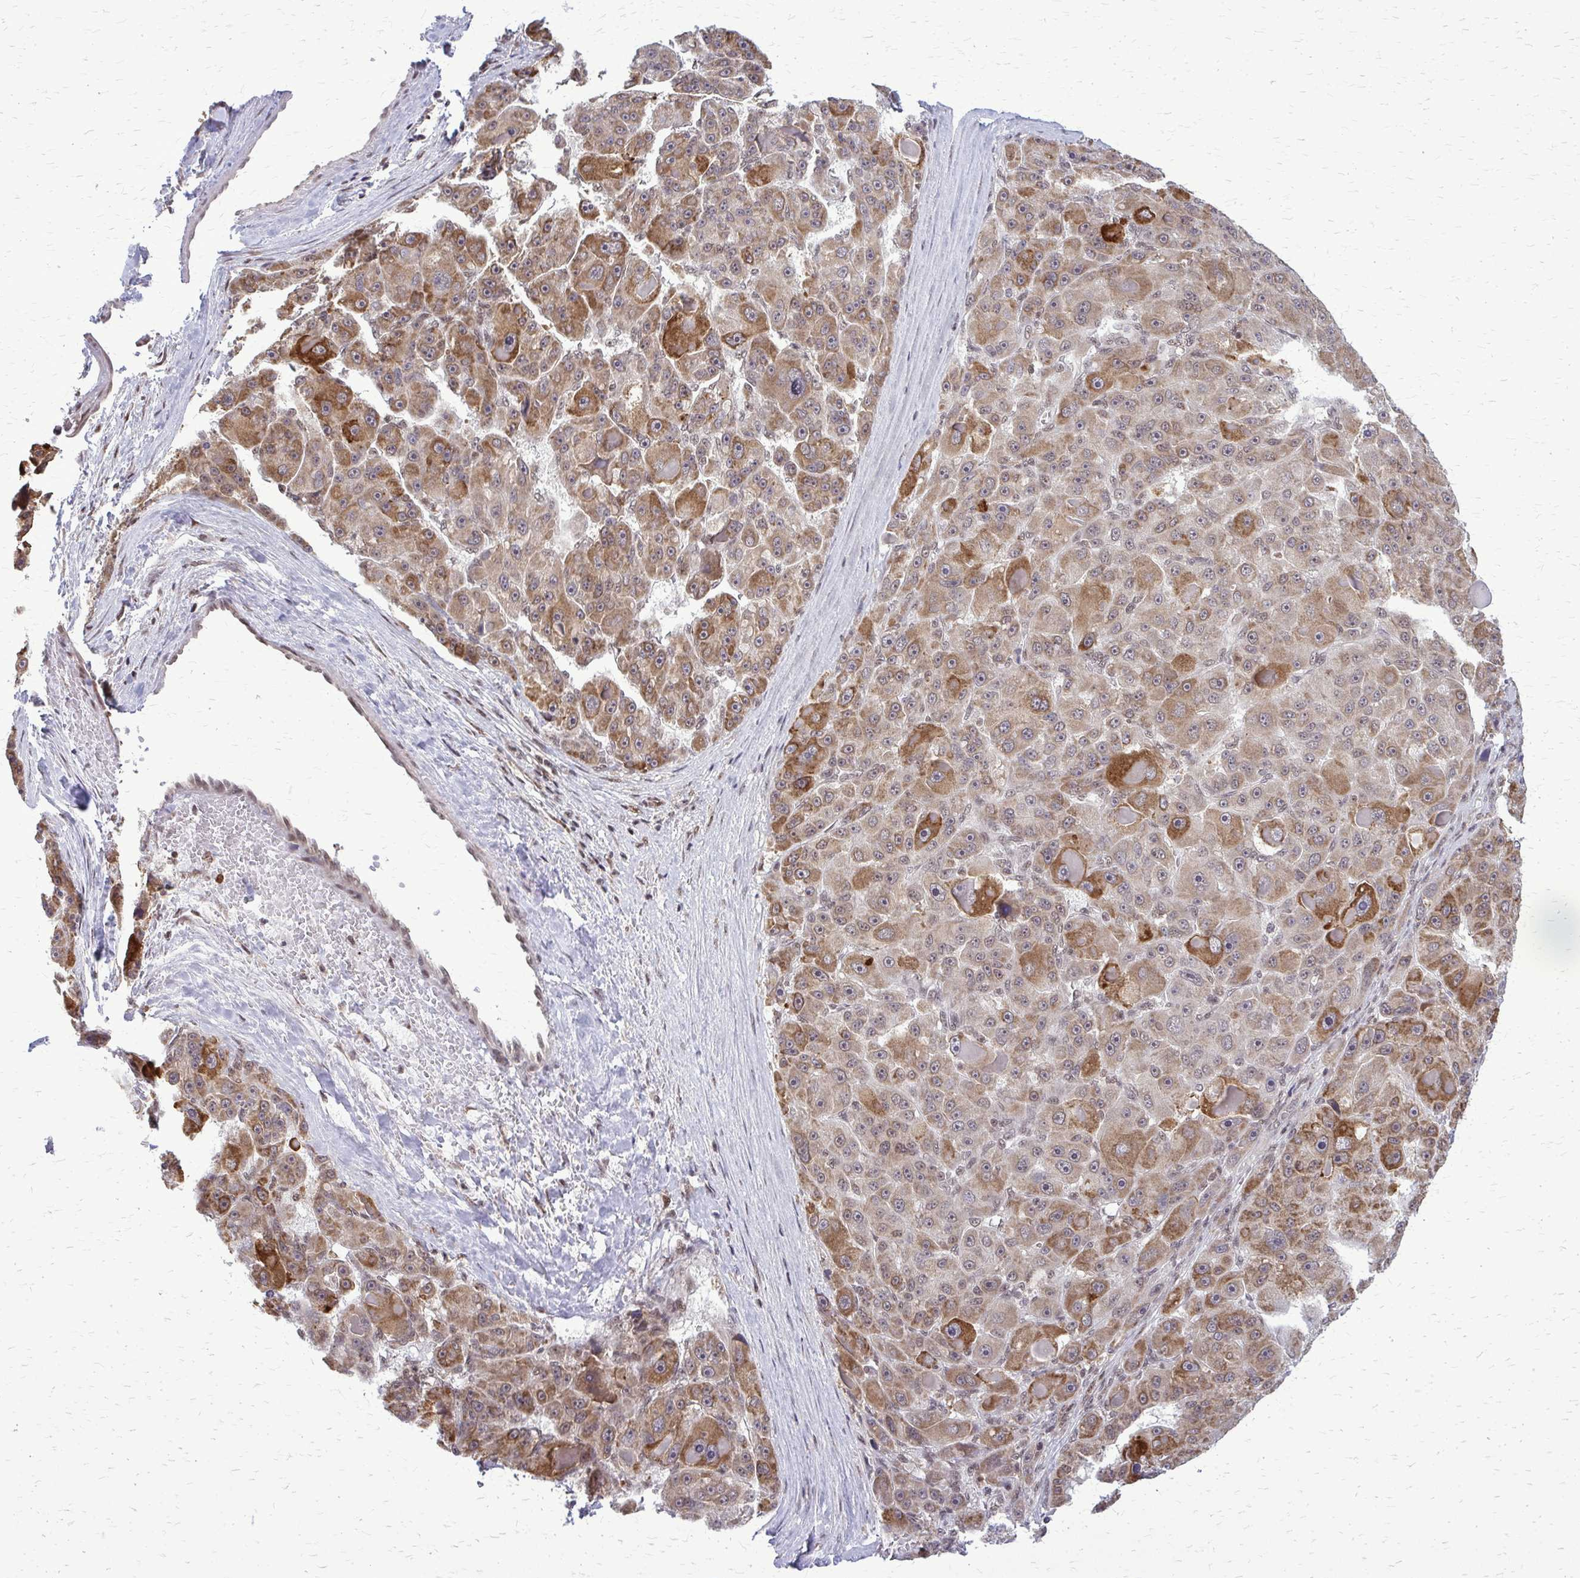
{"staining": {"intensity": "moderate", "quantity": "25%-75%", "location": "cytoplasmic/membranous"}, "tissue": "liver cancer", "cell_type": "Tumor cells", "image_type": "cancer", "snomed": [{"axis": "morphology", "description": "Carcinoma, Hepatocellular, NOS"}, {"axis": "topography", "description": "Liver"}], "caption": "Protein staining of hepatocellular carcinoma (liver) tissue reveals moderate cytoplasmic/membranous positivity in about 25%-75% of tumor cells. The protein is stained brown, and the nuclei are stained in blue (DAB IHC with brightfield microscopy, high magnification).", "gene": "HDAC3", "patient": {"sex": "male", "age": 76}}